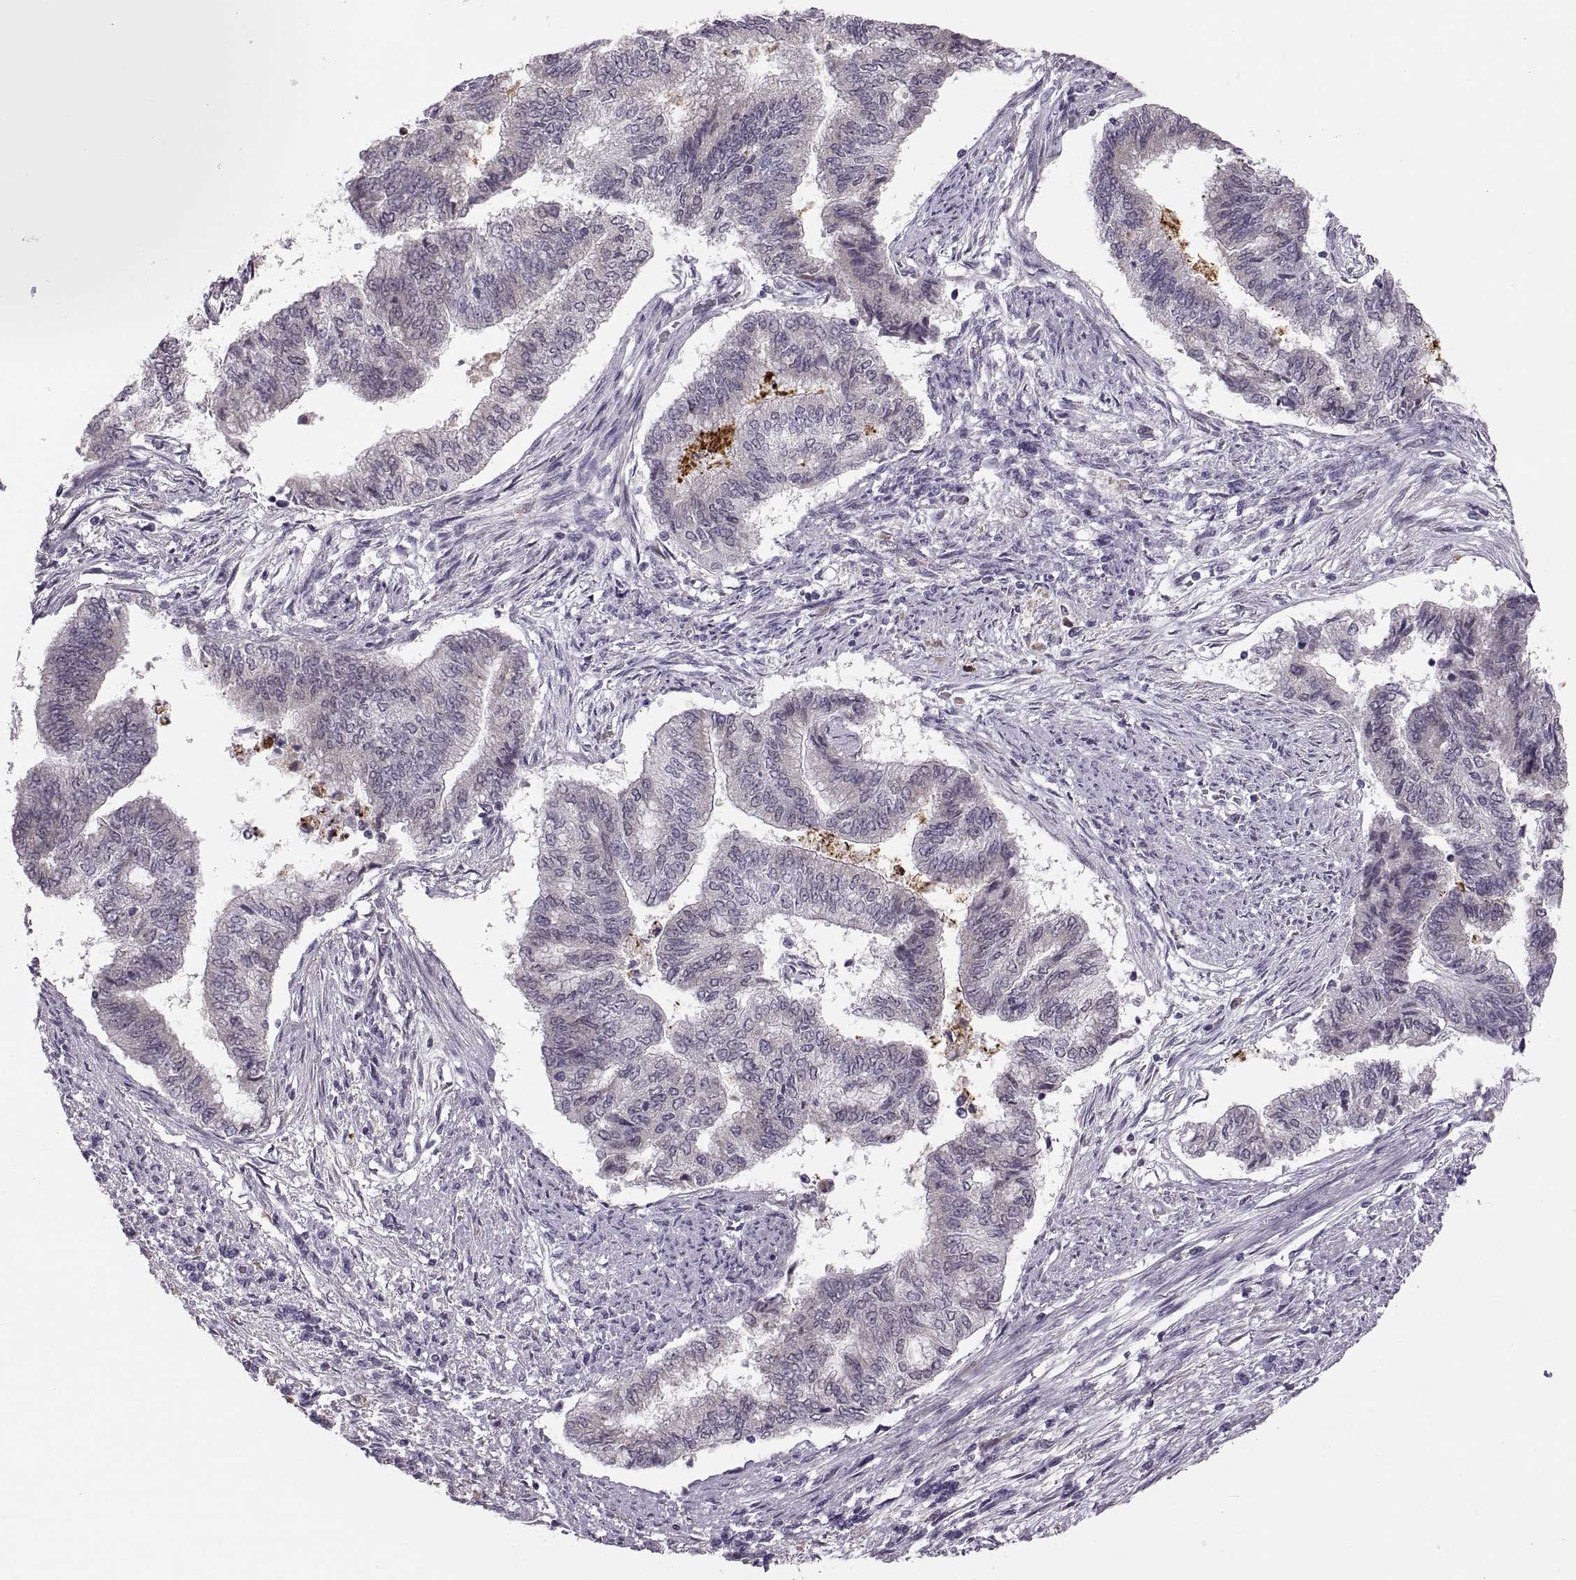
{"staining": {"intensity": "negative", "quantity": "none", "location": "none"}, "tissue": "endometrial cancer", "cell_type": "Tumor cells", "image_type": "cancer", "snomed": [{"axis": "morphology", "description": "Adenocarcinoma, NOS"}, {"axis": "topography", "description": "Endometrium"}], "caption": "Tumor cells are negative for protein expression in human adenocarcinoma (endometrial).", "gene": "ADH6", "patient": {"sex": "female", "age": 65}}